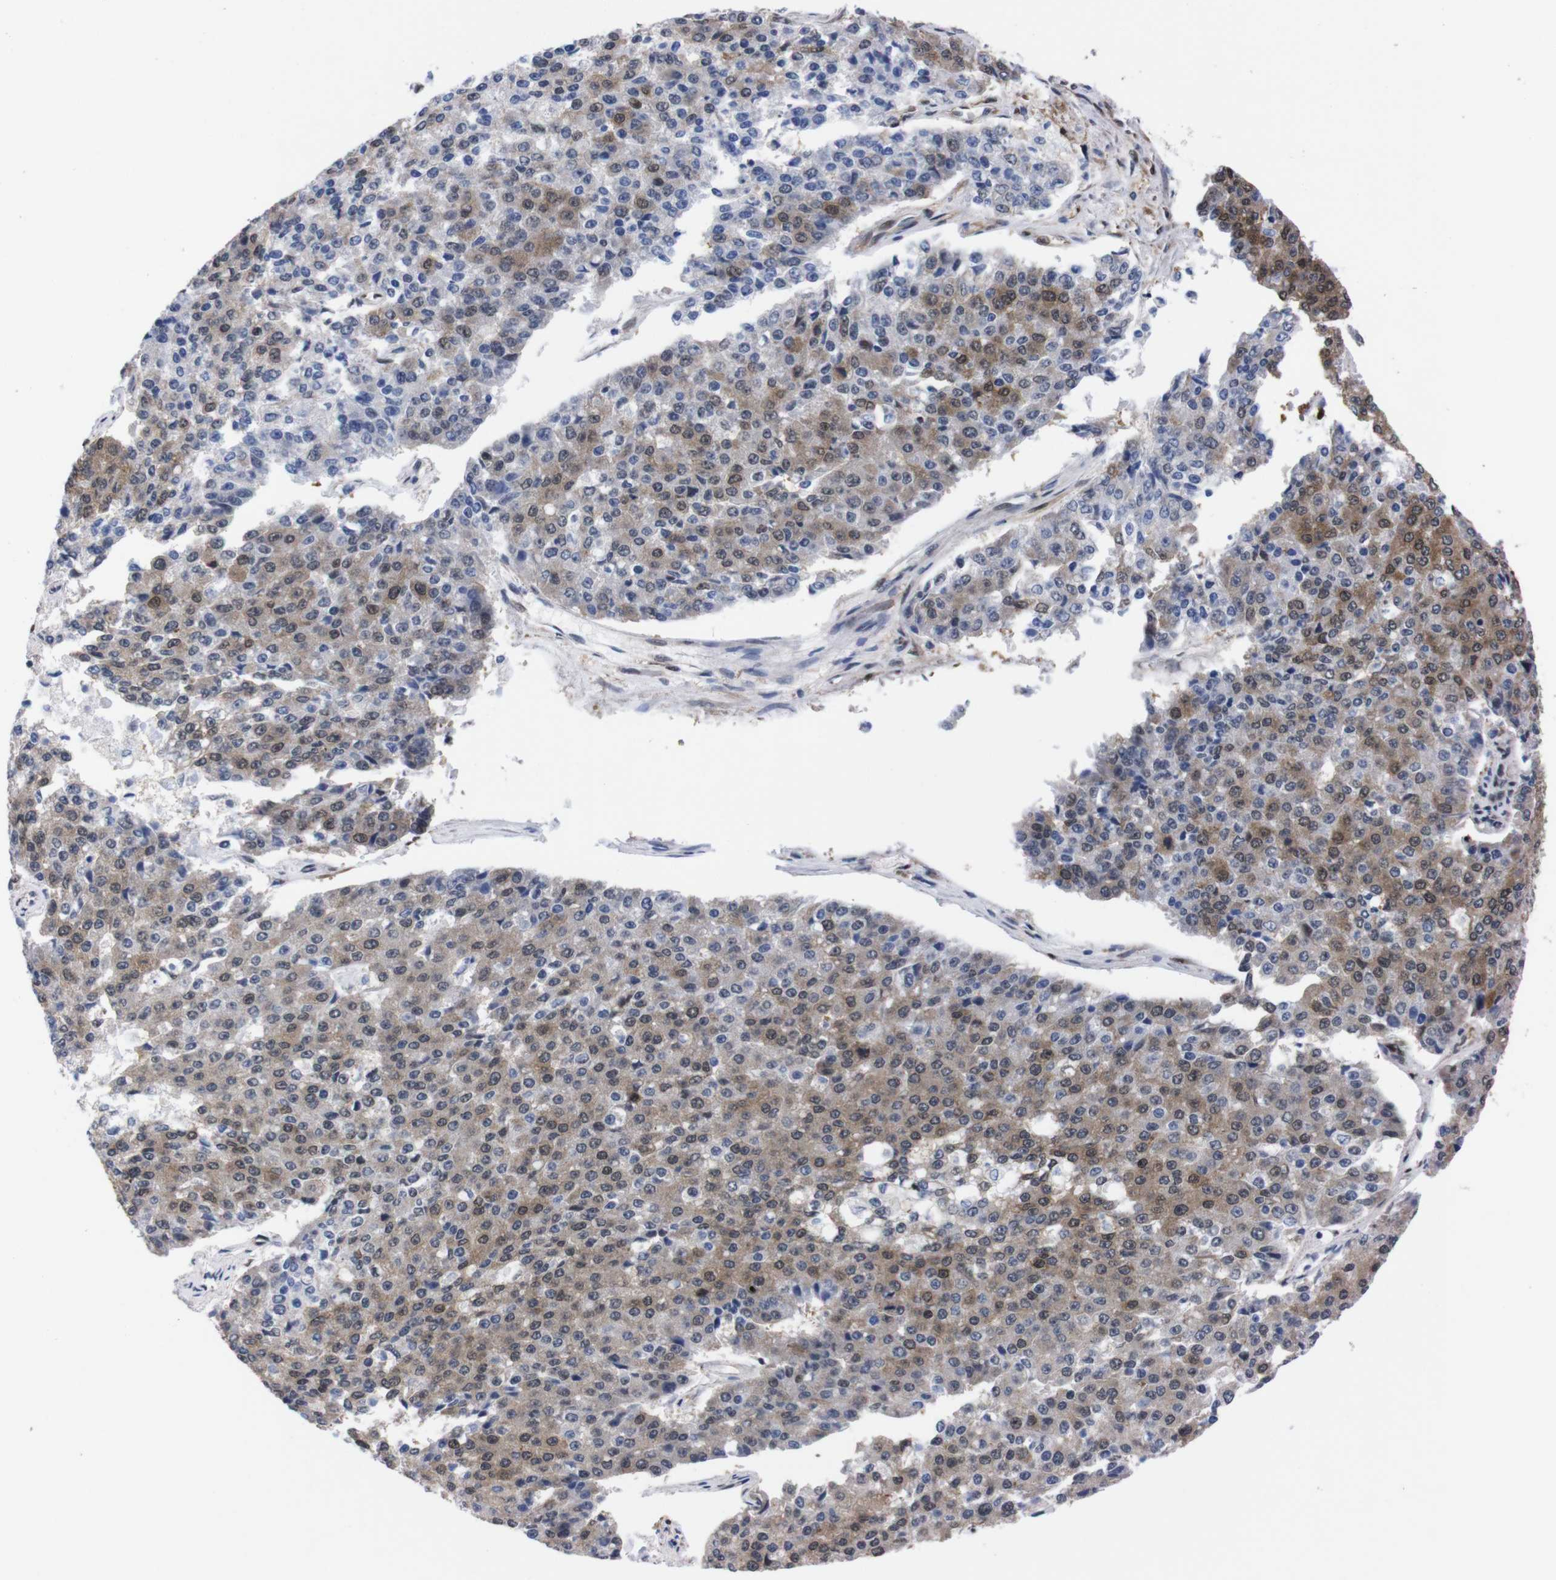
{"staining": {"intensity": "moderate", "quantity": ">75%", "location": "cytoplasmic/membranous,nuclear"}, "tissue": "pancreatic cancer", "cell_type": "Tumor cells", "image_type": "cancer", "snomed": [{"axis": "morphology", "description": "Adenocarcinoma, NOS"}, {"axis": "topography", "description": "Pancreas"}], "caption": "A medium amount of moderate cytoplasmic/membranous and nuclear positivity is identified in approximately >75% of tumor cells in adenocarcinoma (pancreatic) tissue.", "gene": "UBQLN2", "patient": {"sex": "male", "age": 50}}